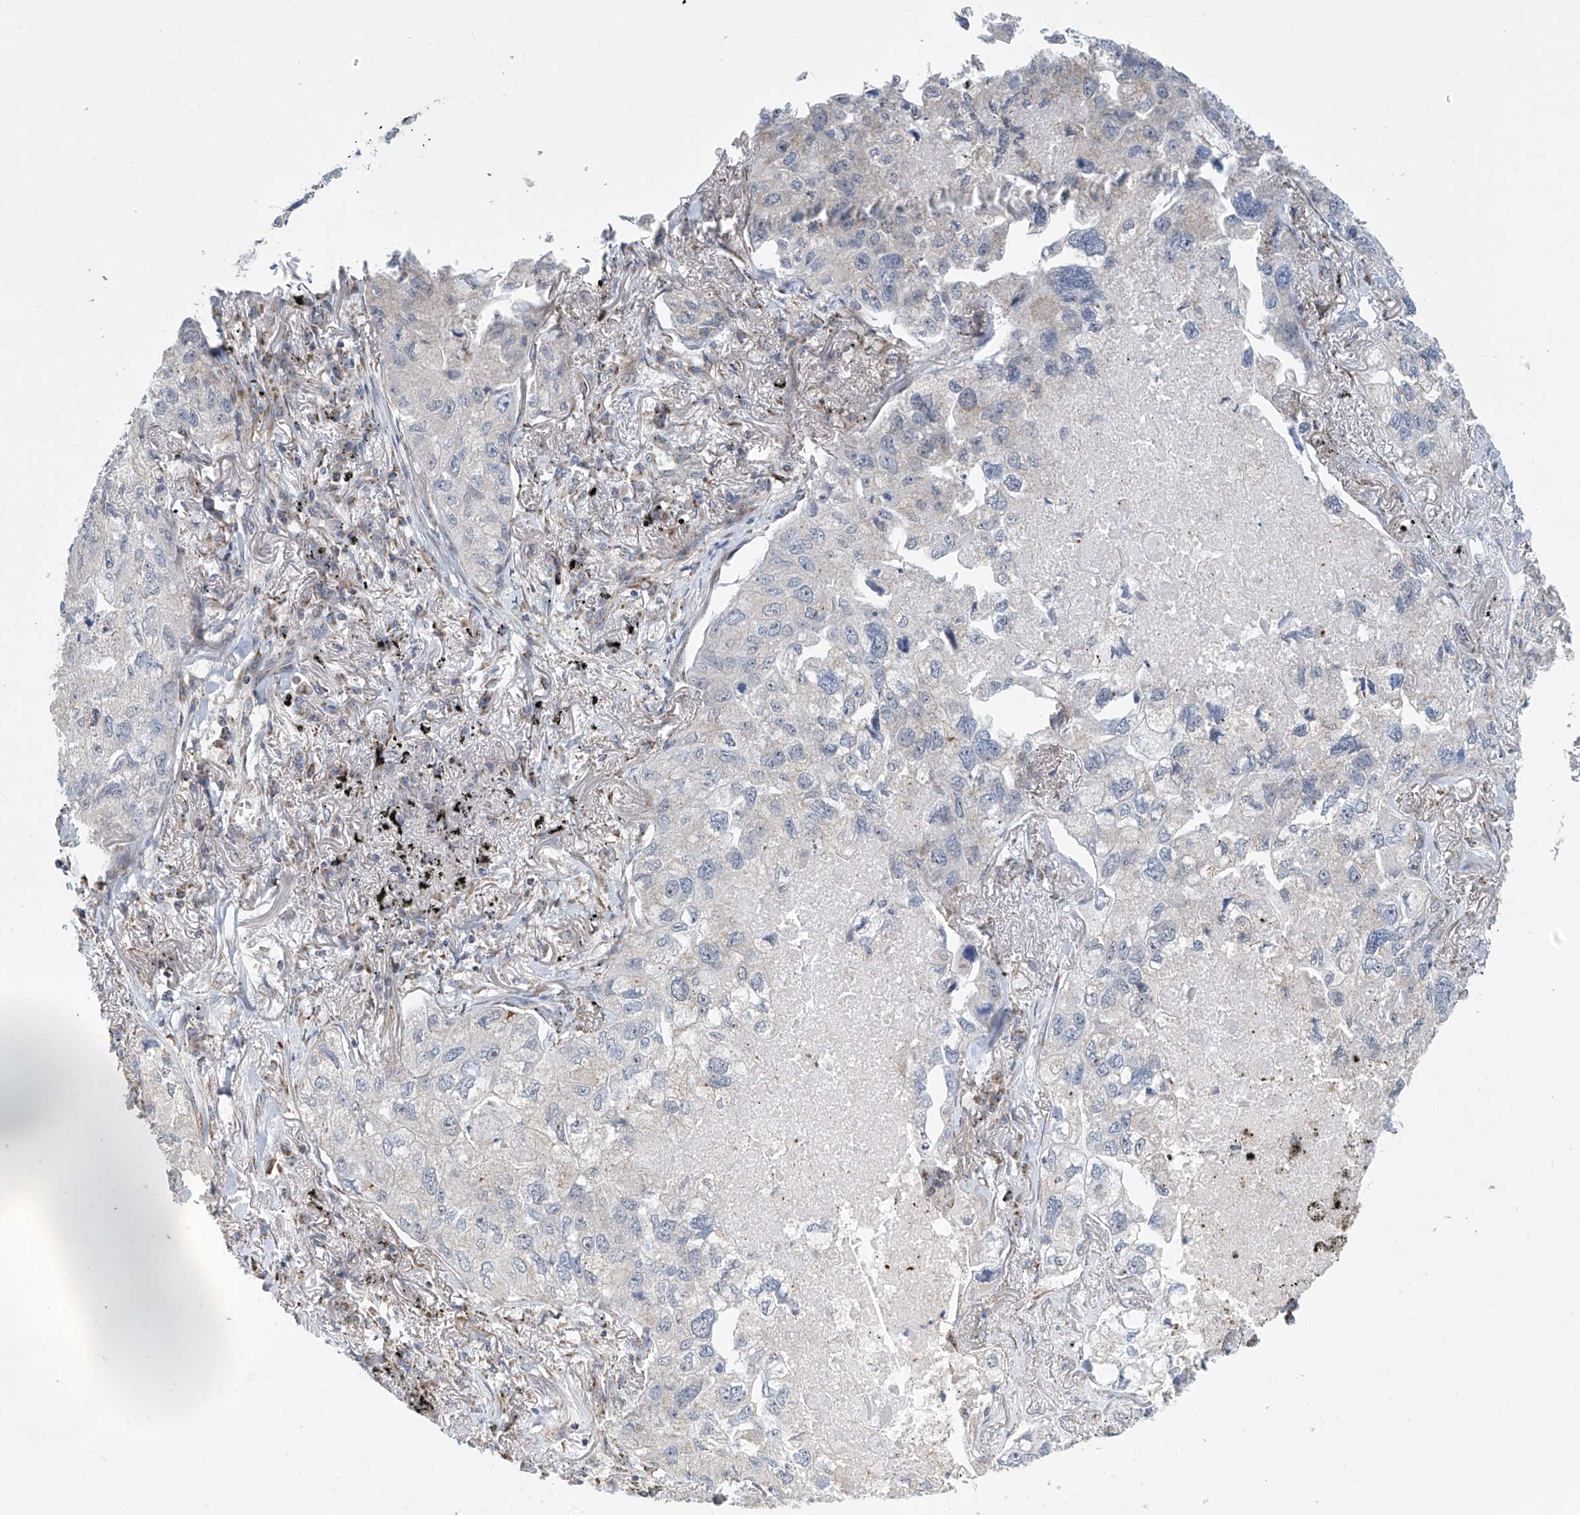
{"staining": {"intensity": "negative", "quantity": "none", "location": "none"}, "tissue": "lung cancer", "cell_type": "Tumor cells", "image_type": "cancer", "snomed": [{"axis": "morphology", "description": "Adenocarcinoma, NOS"}, {"axis": "topography", "description": "Lung"}], "caption": "This is an IHC image of human lung adenocarcinoma. There is no expression in tumor cells.", "gene": "COMMD1", "patient": {"sex": "male", "age": 65}}